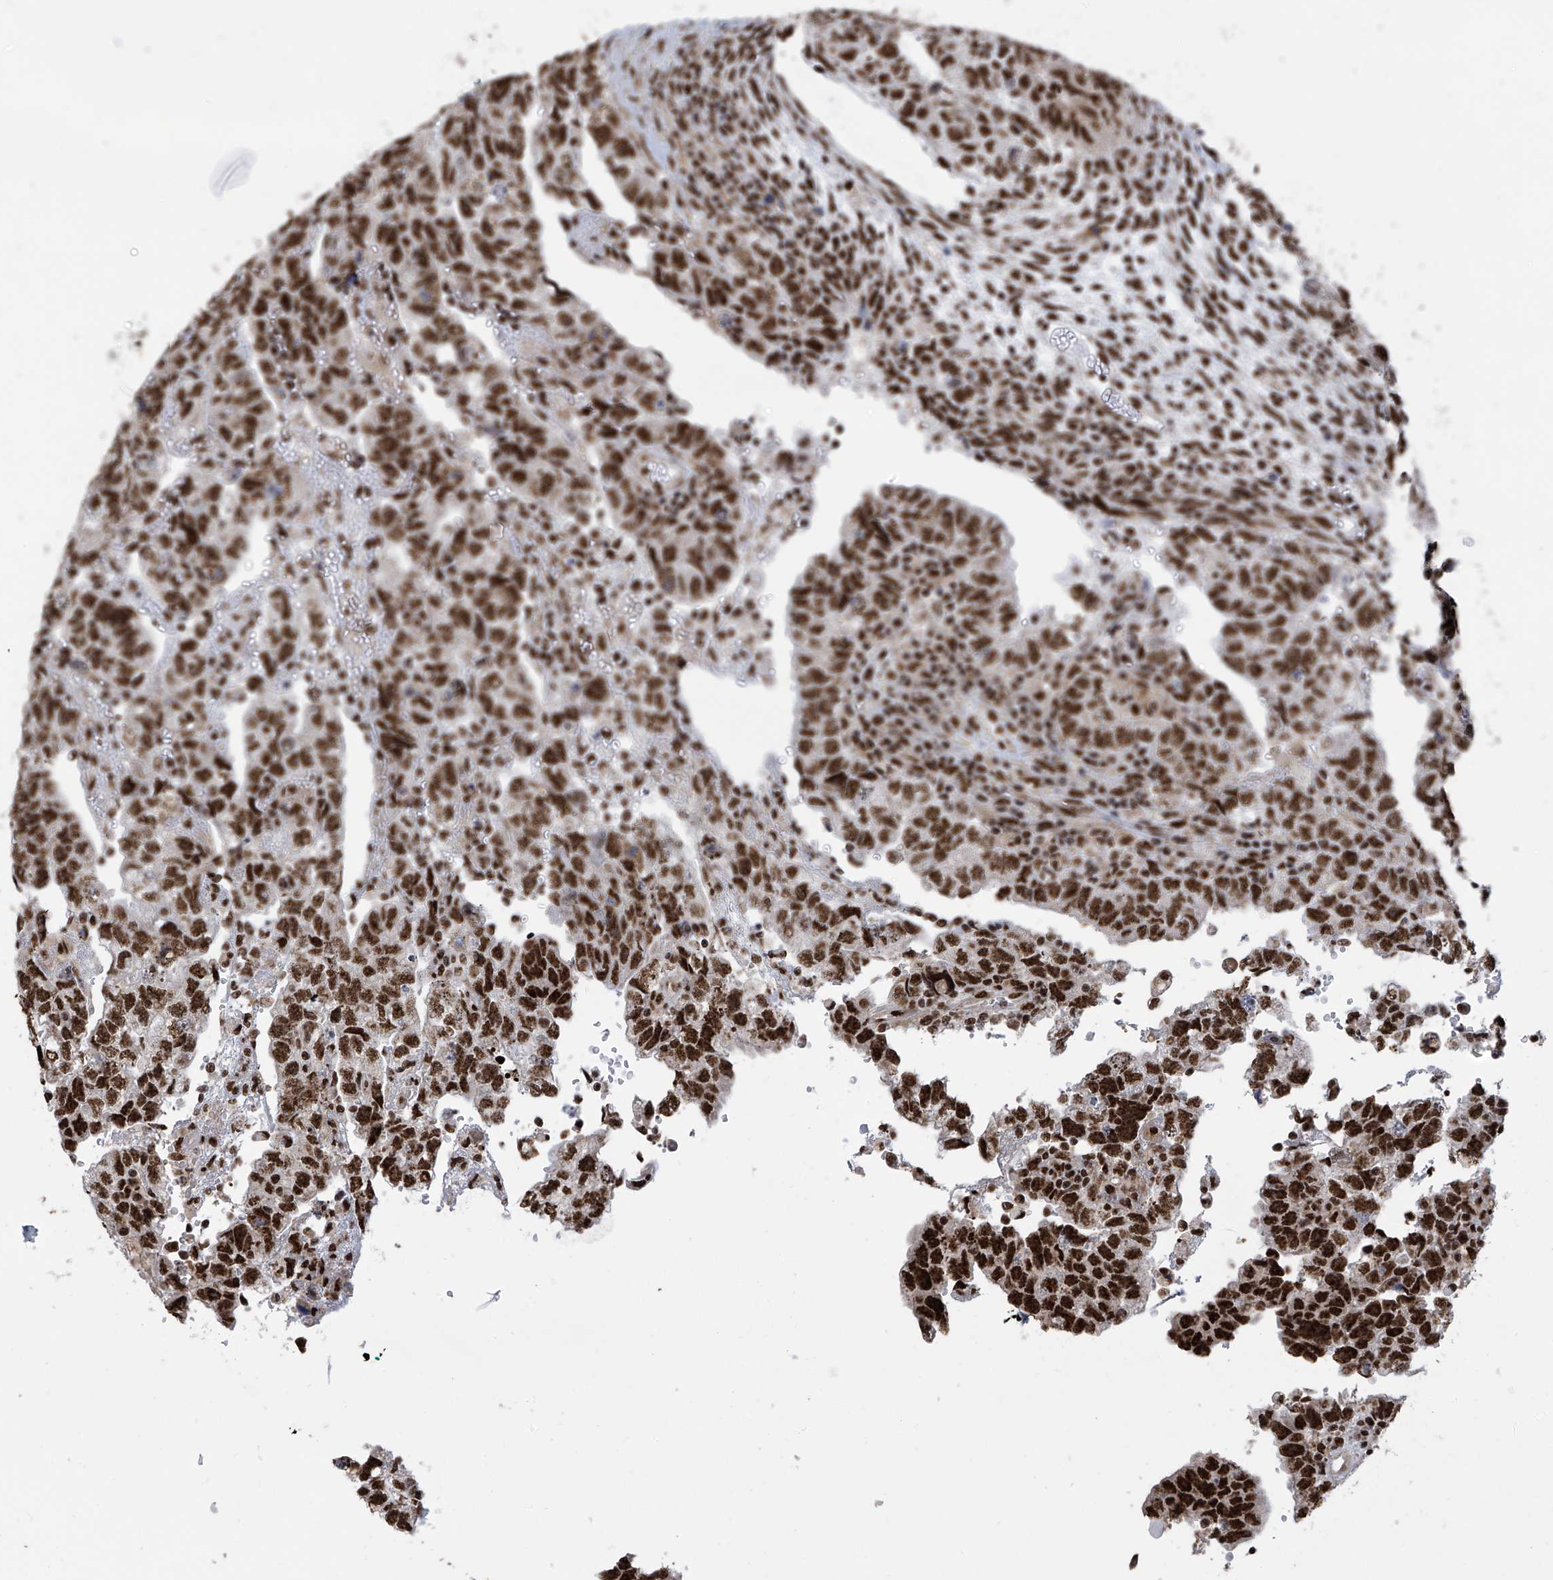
{"staining": {"intensity": "strong", "quantity": ">75%", "location": "nuclear"}, "tissue": "testis cancer", "cell_type": "Tumor cells", "image_type": "cancer", "snomed": [{"axis": "morphology", "description": "Normal tissue, NOS"}, {"axis": "morphology", "description": "Carcinoma, Embryonal, NOS"}, {"axis": "topography", "description": "Testis"}], "caption": "Testis embryonal carcinoma was stained to show a protein in brown. There is high levels of strong nuclear staining in approximately >75% of tumor cells. The staining is performed using DAB brown chromogen to label protein expression. The nuclei are counter-stained blue using hematoxylin.", "gene": "APLF", "patient": {"sex": "male", "age": 36}}